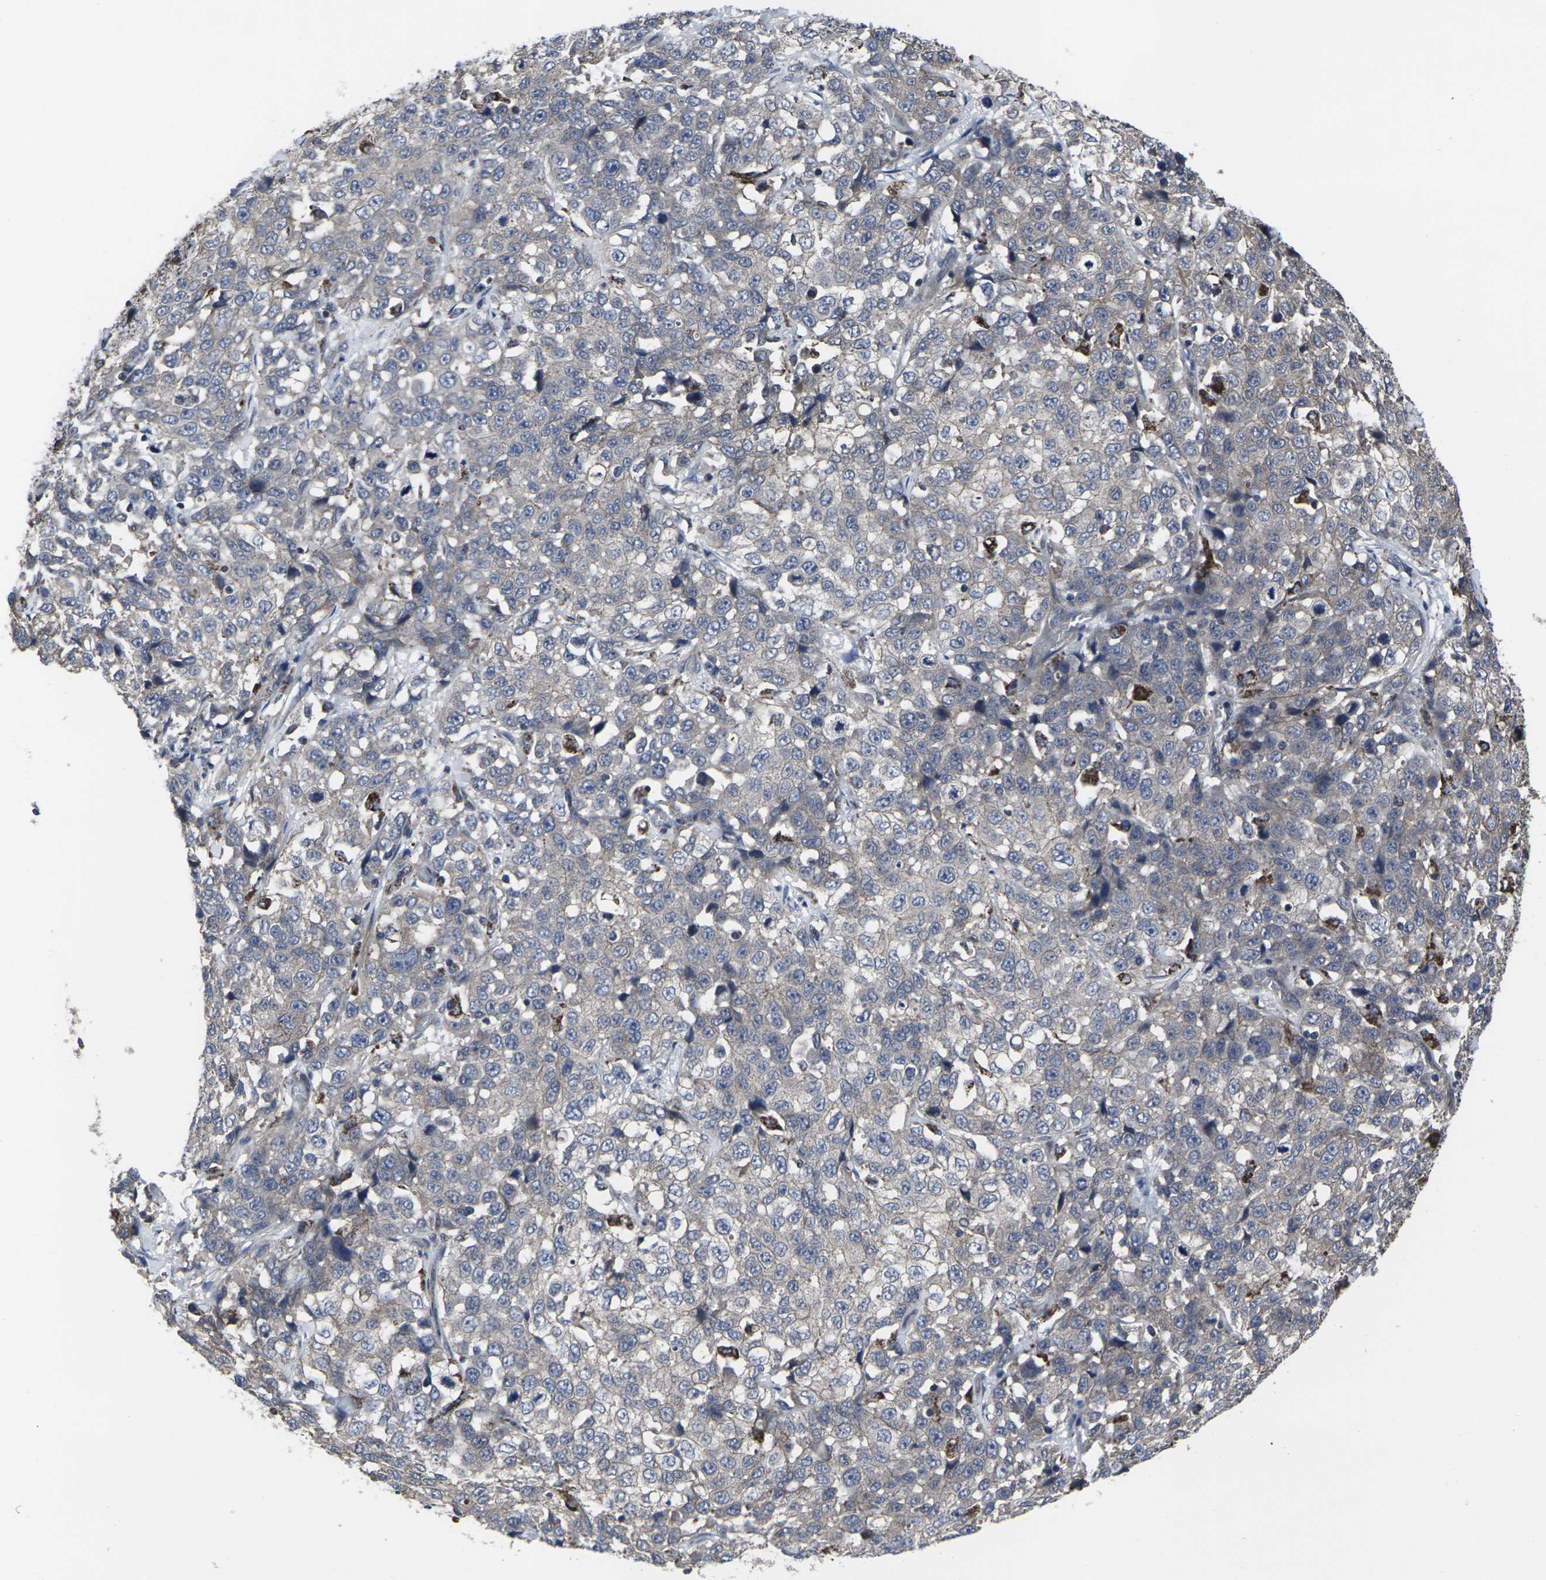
{"staining": {"intensity": "weak", "quantity": "25%-75%", "location": "cytoplasmic/membranous"}, "tissue": "stomach cancer", "cell_type": "Tumor cells", "image_type": "cancer", "snomed": [{"axis": "morphology", "description": "Normal tissue, NOS"}, {"axis": "morphology", "description": "Adenocarcinoma, NOS"}, {"axis": "topography", "description": "Stomach"}], "caption": "Weak cytoplasmic/membranous expression for a protein is appreciated in approximately 25%-75% of tumor cells of stomach cancer (adenocarcinoma) using immunohistochemistry (IHC).", "gene": "MAPKAPK2", "patient": {"sex": "male", "age": 48}}